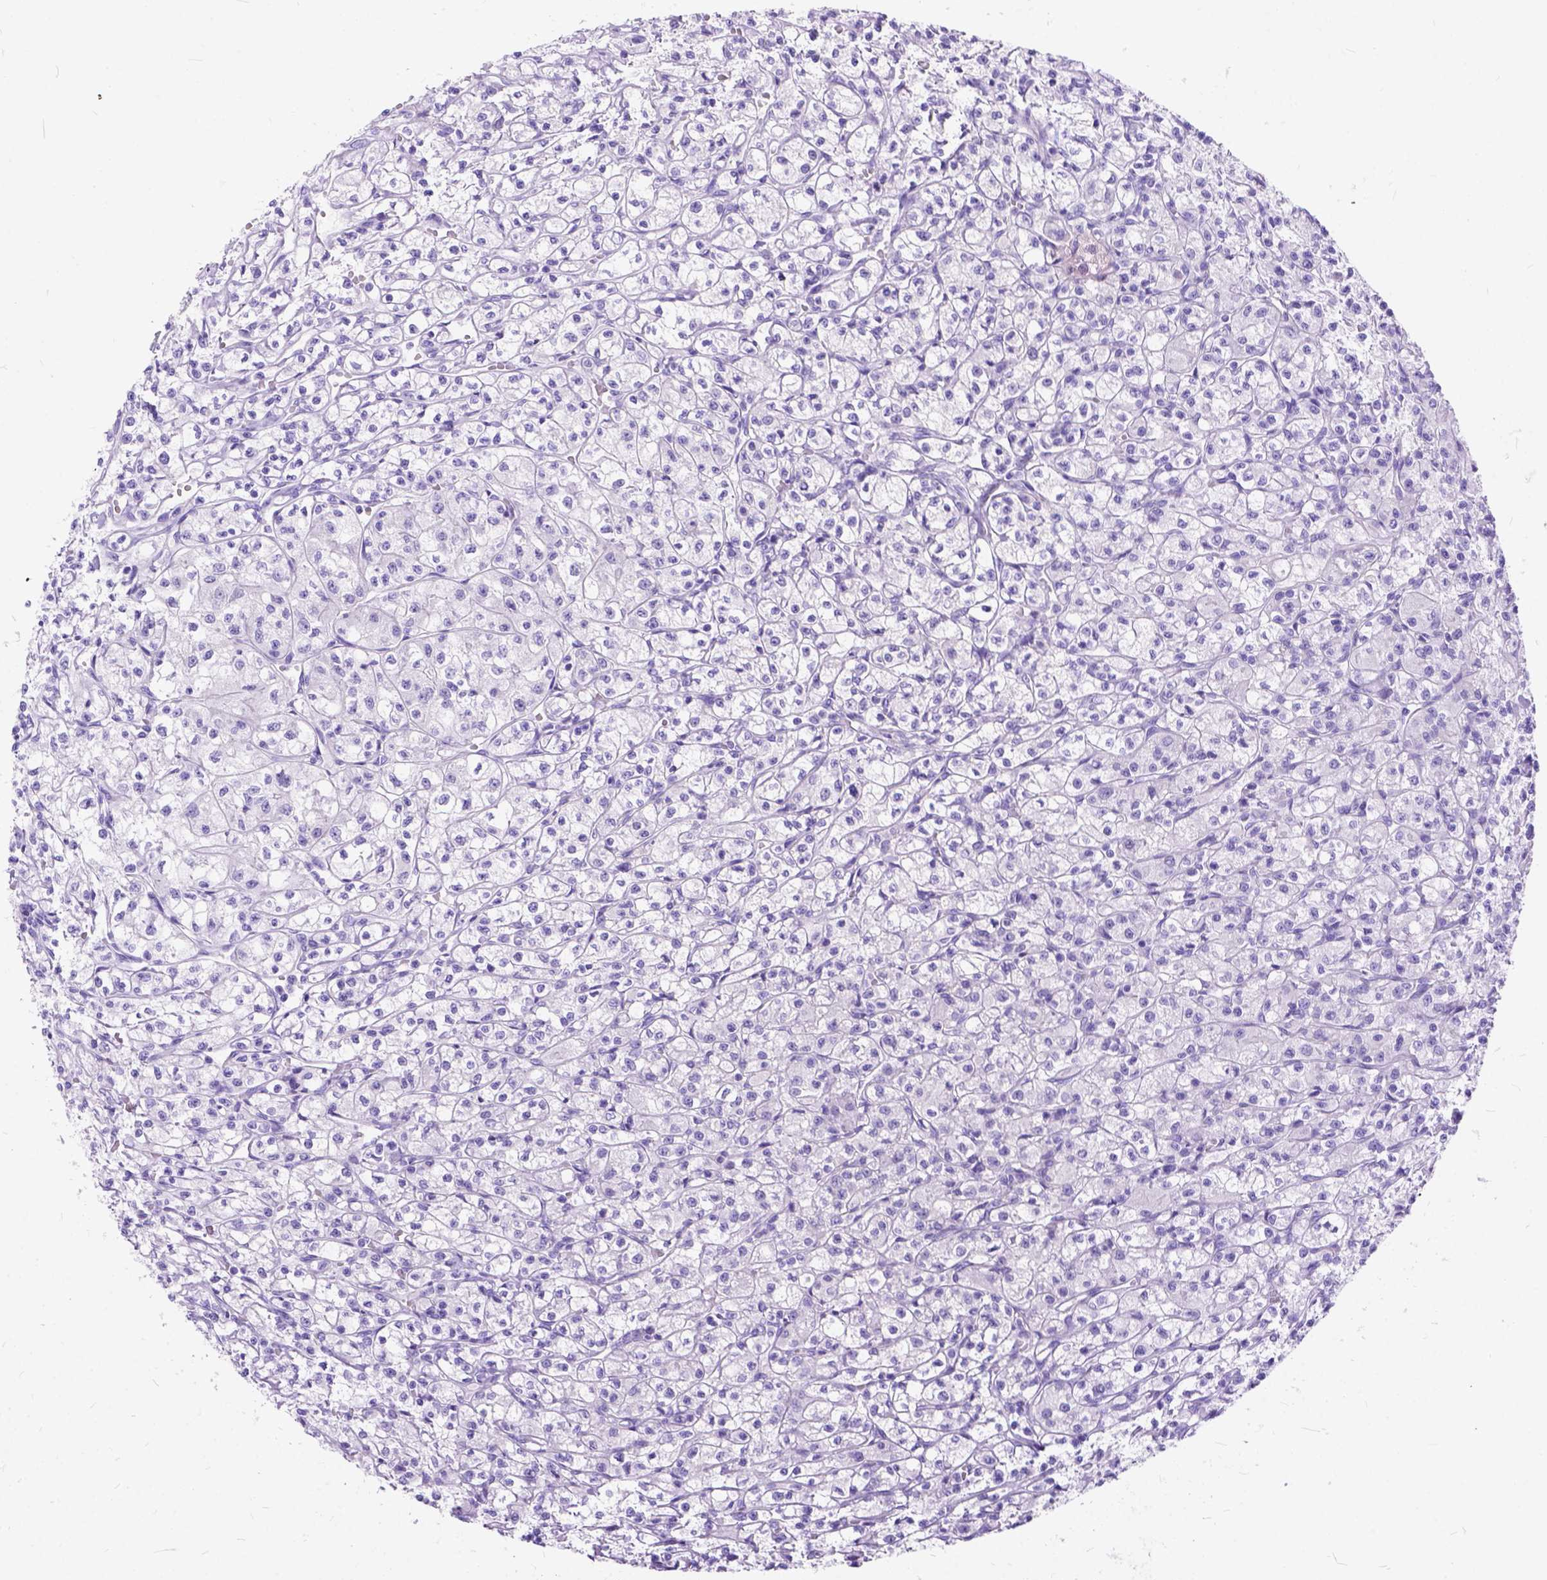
{"staining": {"intensity": "negative", "quantity": "none", "location": "none"}, "tissue": "renal cancer", "cell_type": "Tumor cells", "image_type": "cancer", "snomed": [{"axis": "morphology", "description": "Adenocarcinoma, NOS"}, {"axis": "topography", "description": "Kidney"}], "caption": "Human adenocarcinoma (renal) stained for a protein using immunohistochemistry displays no positivity in tumor cells.", "gene": "C1QTNF3", "patient": {"sex": "female", "age": 70}}